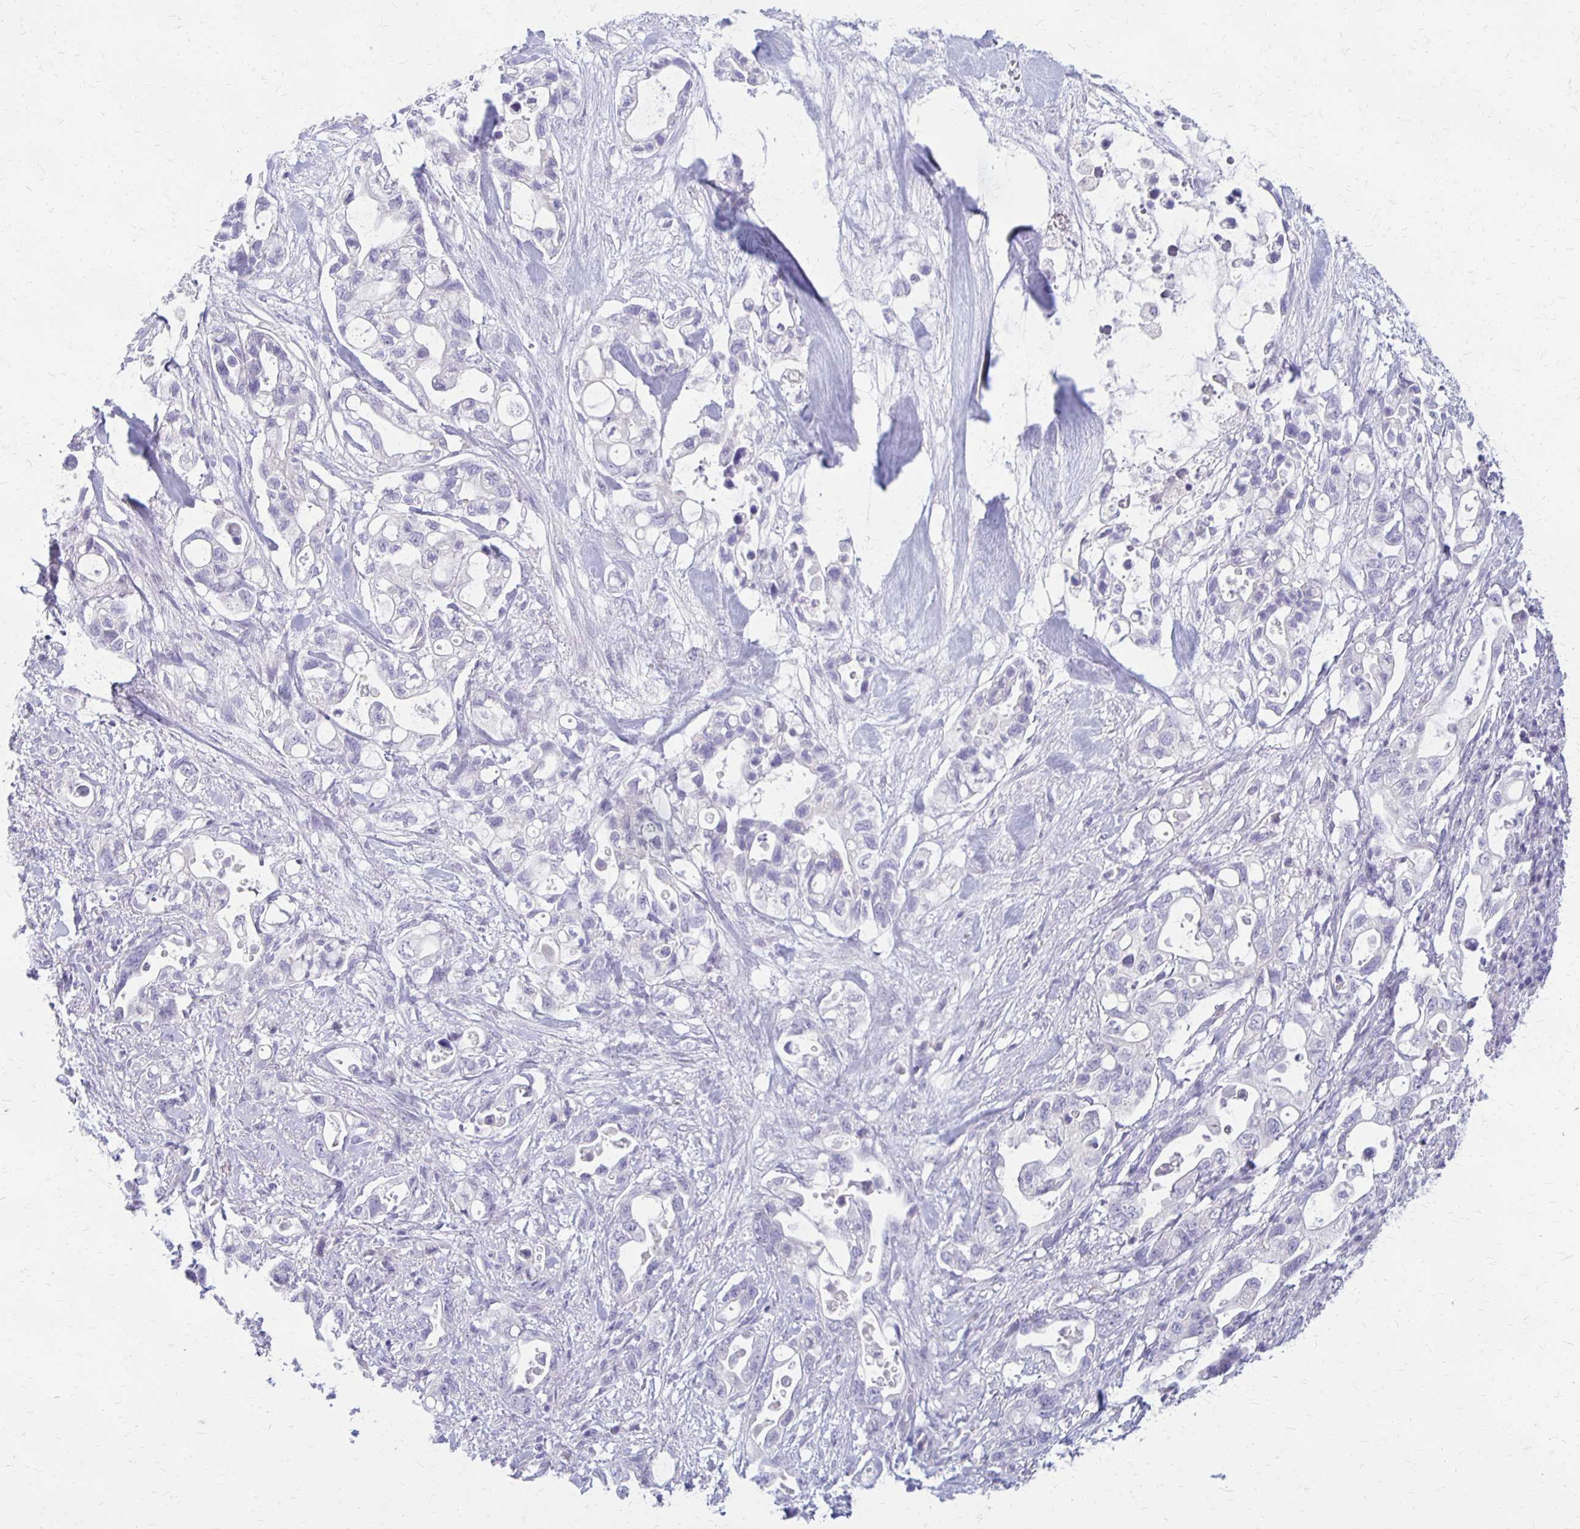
{"staining": {"intensity": "negative", "quantity": "none", "location": "none"}, "tissue": "pancreatic cancer", "cell_type": "Tumor cells", "image_type": "cancer", "snomed": [{"axis": "morphology", "description": "Adenocarcinoma, NOS"}, {"axis": "topography", "description": "Pancreas"}], "caption": "This micrograph is of pancreatic cancer (adenocarcinoma) stained with immunohistochemistry to label a protein in brown with the nuclei are counter-stained blue. There is no positivity in tumor cells.", "gene": "RHOC", "patient": {"sex": "female", "age": 72}}